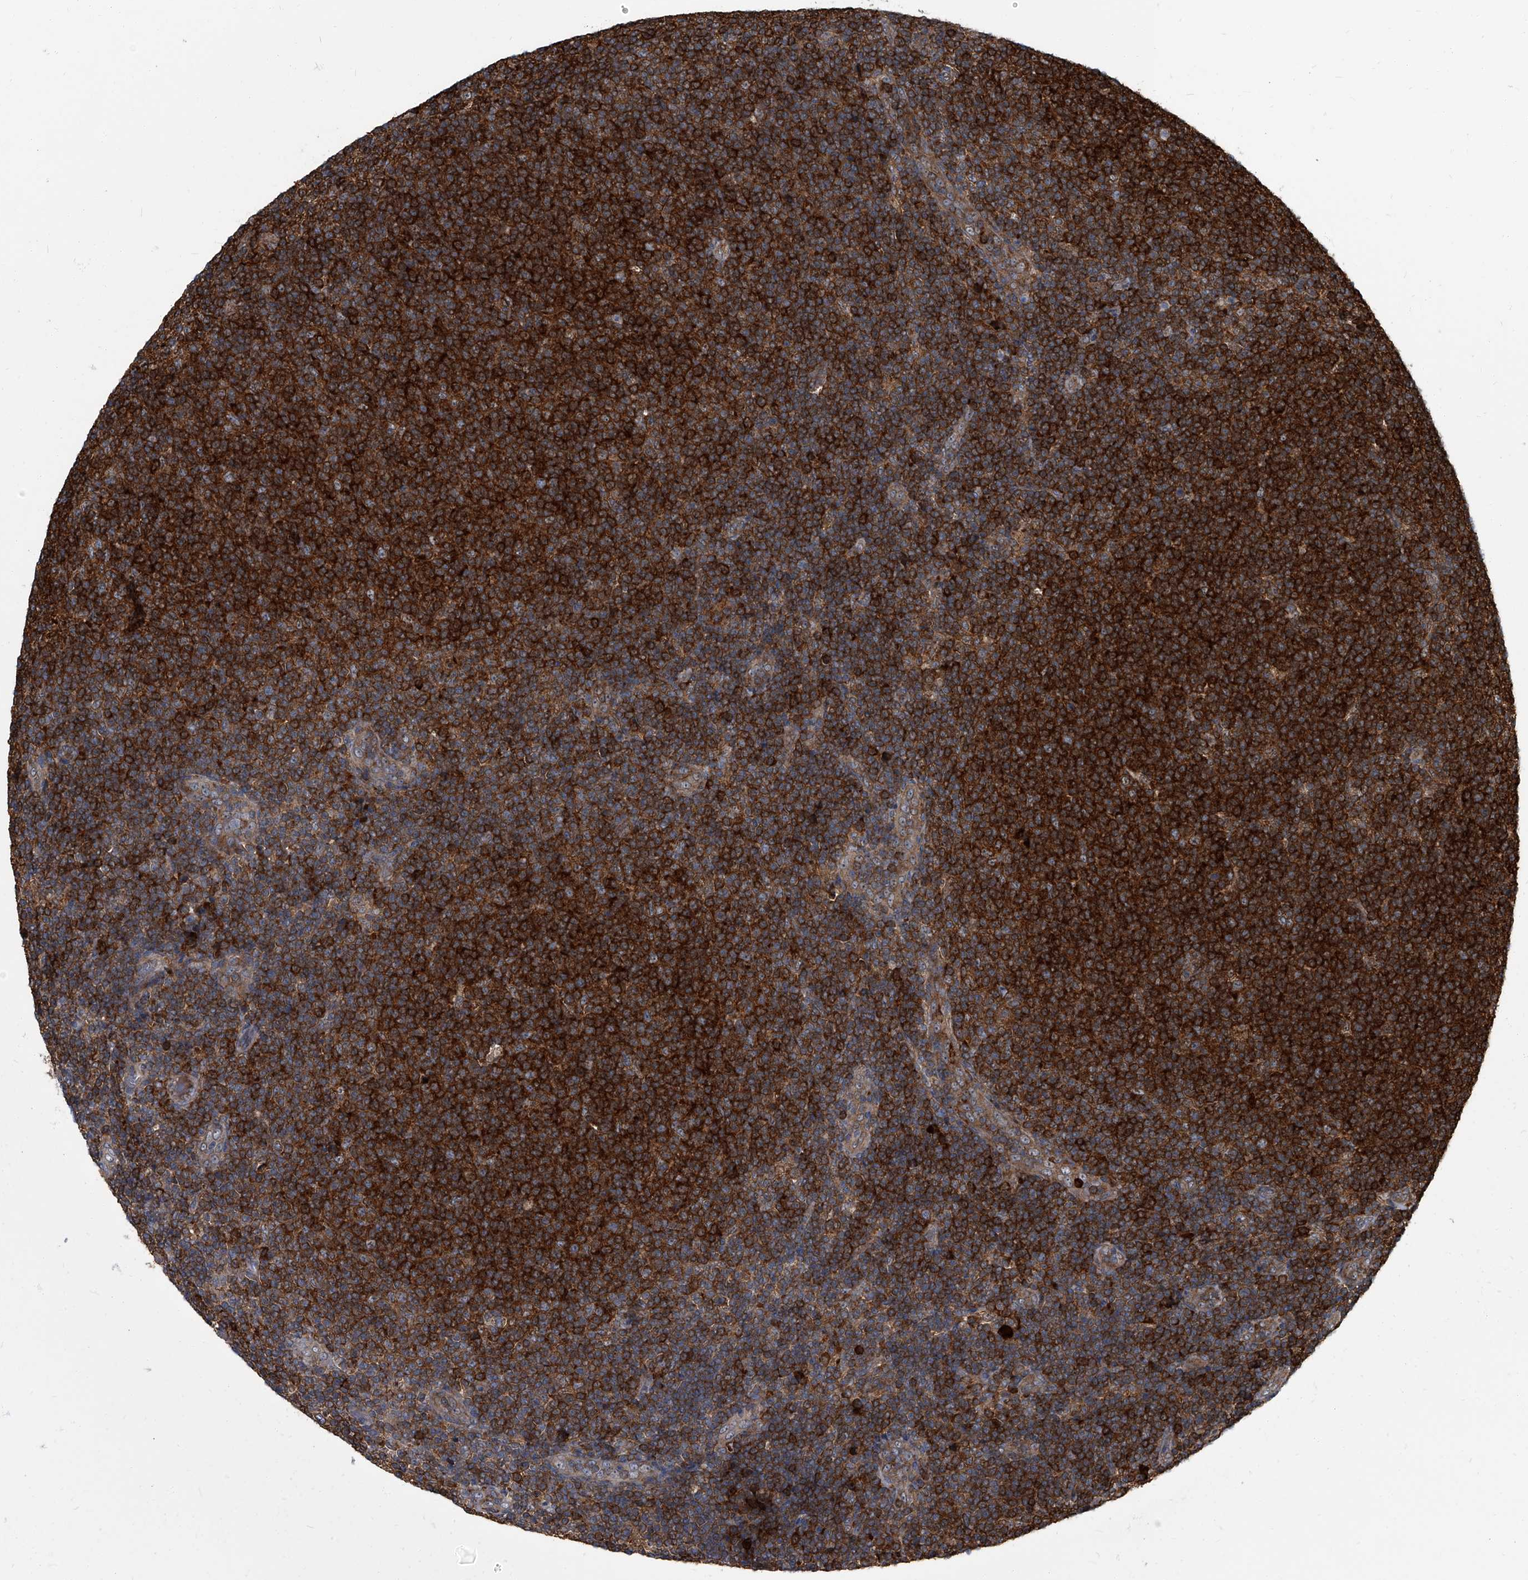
{"staining": {"intensity": "strong", "quantity": ">75%", "location": "cytoplasmic/membranous"}, "tissue": "lymphoma", "cell_type": "Tumor cells", "image_type": "cancer", "snomed": [{"axis": "morphology", "description": "Malignant lymphoma, non-Hodgkin's type, Low grade"}, {"axis": "topography", "description": "Lymph node"}], "caption": "This is an image of immunohistochemistry (IHC) staining of lymphoma, which shows strong expression in the cytoplasmic/membranous of tumor cells.", "gene": "CDV3", "patient": {"sex": "male", "age": 66}}